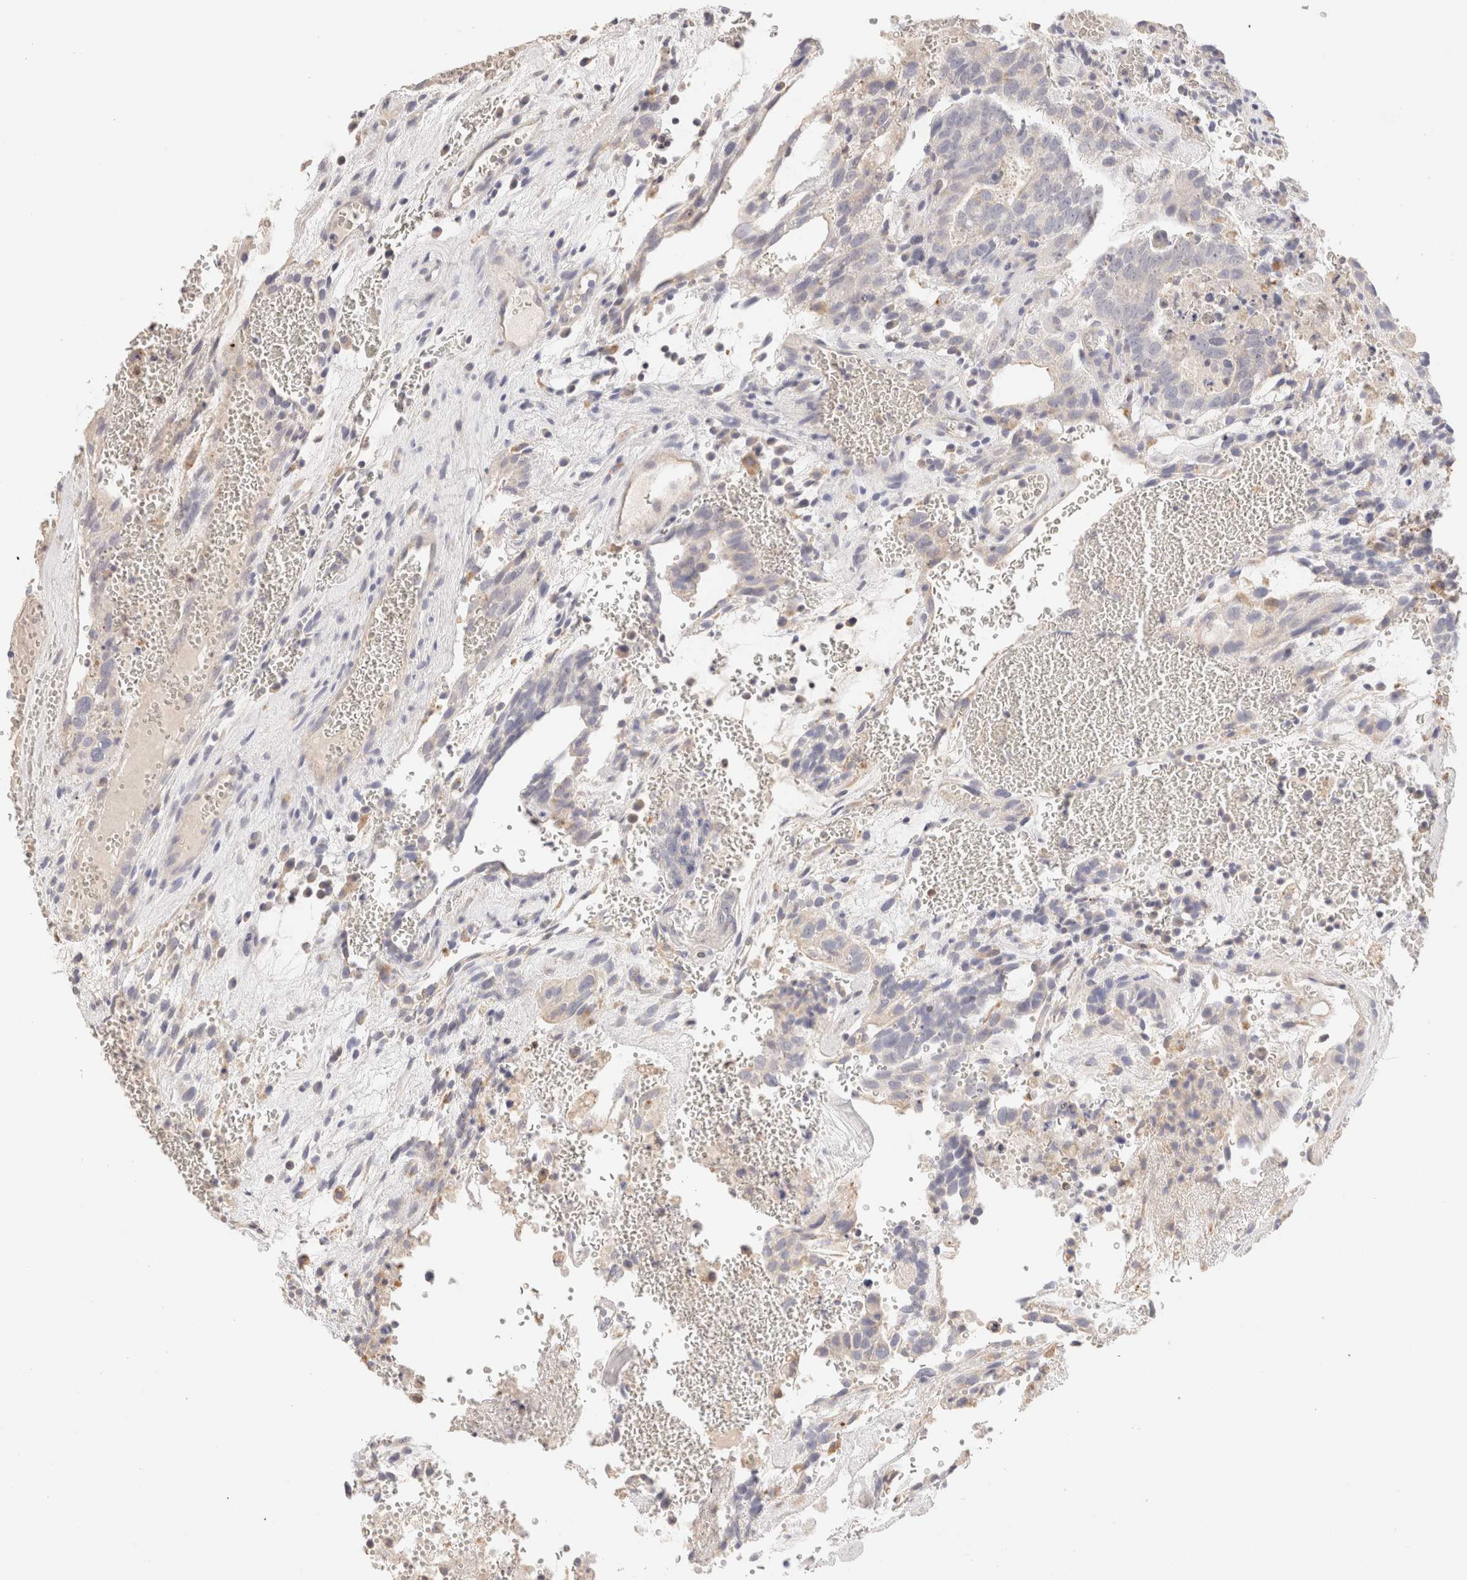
{"staining": {"intensity": "weak", "quantity": "<25%", "location": "cytoplasmic/membranous"}, "tissue": "testis cancer", "cell_type": "Tumor cells", "image_type": "cancer", "snomed": [{"axis": "morphology", "description": "Seminoma, NOS"}, {"axis": "morphology", "description": "Carcinoma, Embryonal, NOS"}, {"axis": "topography", "description": "Testis"}], "caption": "Immunohistochemistry (IHC) histopathology image of neoplastic tissue: seminoma (testis) stained with DAB (3,3'-diaminobenzidine) shows no significant protein expression in tumor cells. Nuclei are stained in blue.", "gene": "SCGB2A2", "patient": {"sex": "male", "age": 52}}